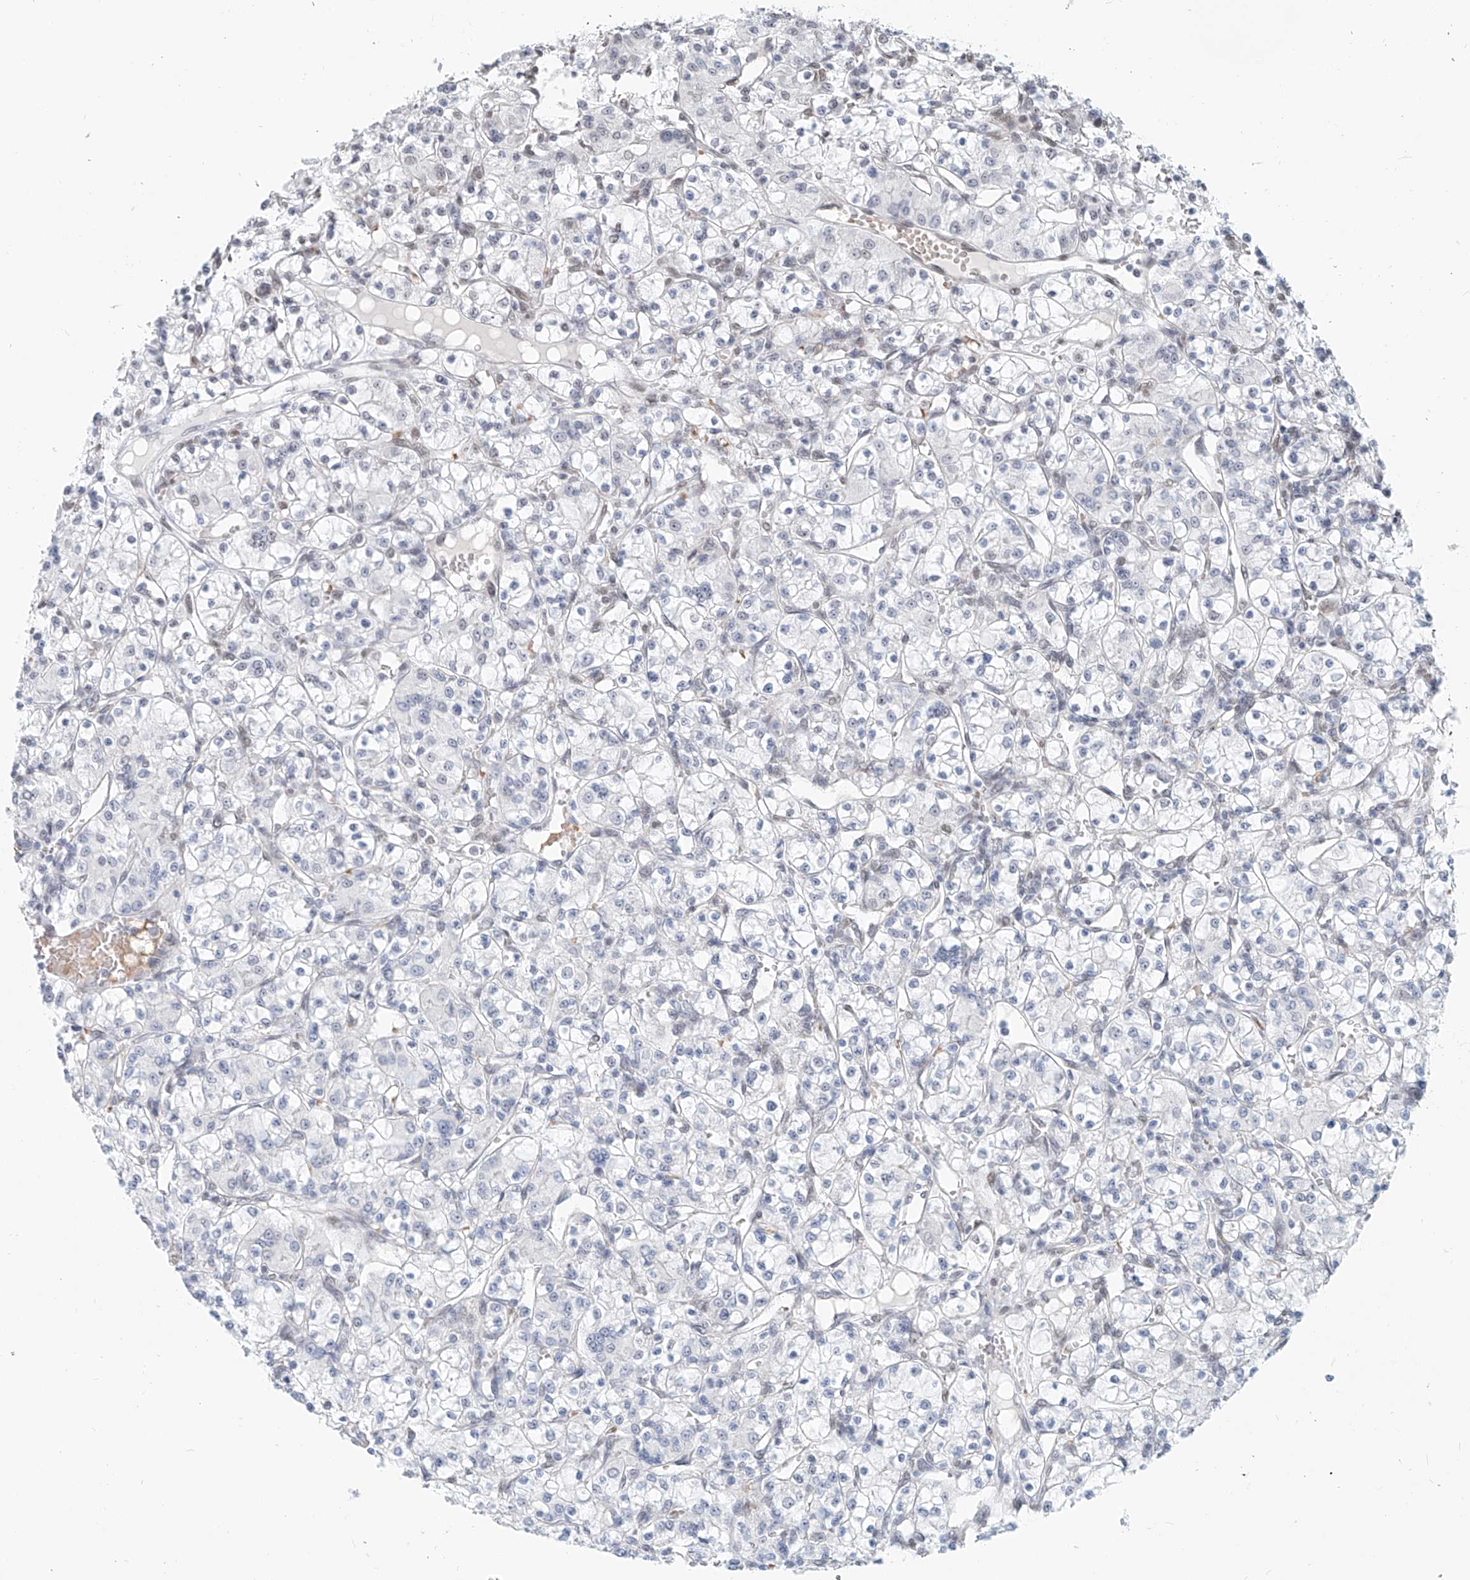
{"staining": {"intensity": "negative", "quantity": "none", "location": "none"}, "tissue": "renal cancer", "cell_type": "Tumor cells", "image_type": "cancer", "snomed": [{"axis": "morphology", "description": "Adenocarcinoma, NOS"}, {"axis": "topography", "description": "Kidney"}], "caption": "Histopathology image shows no protein expression in tumor cells of renal cancer tissue.", "gene": "SASH1", "patient": {"sex": "female", "age": 59}}